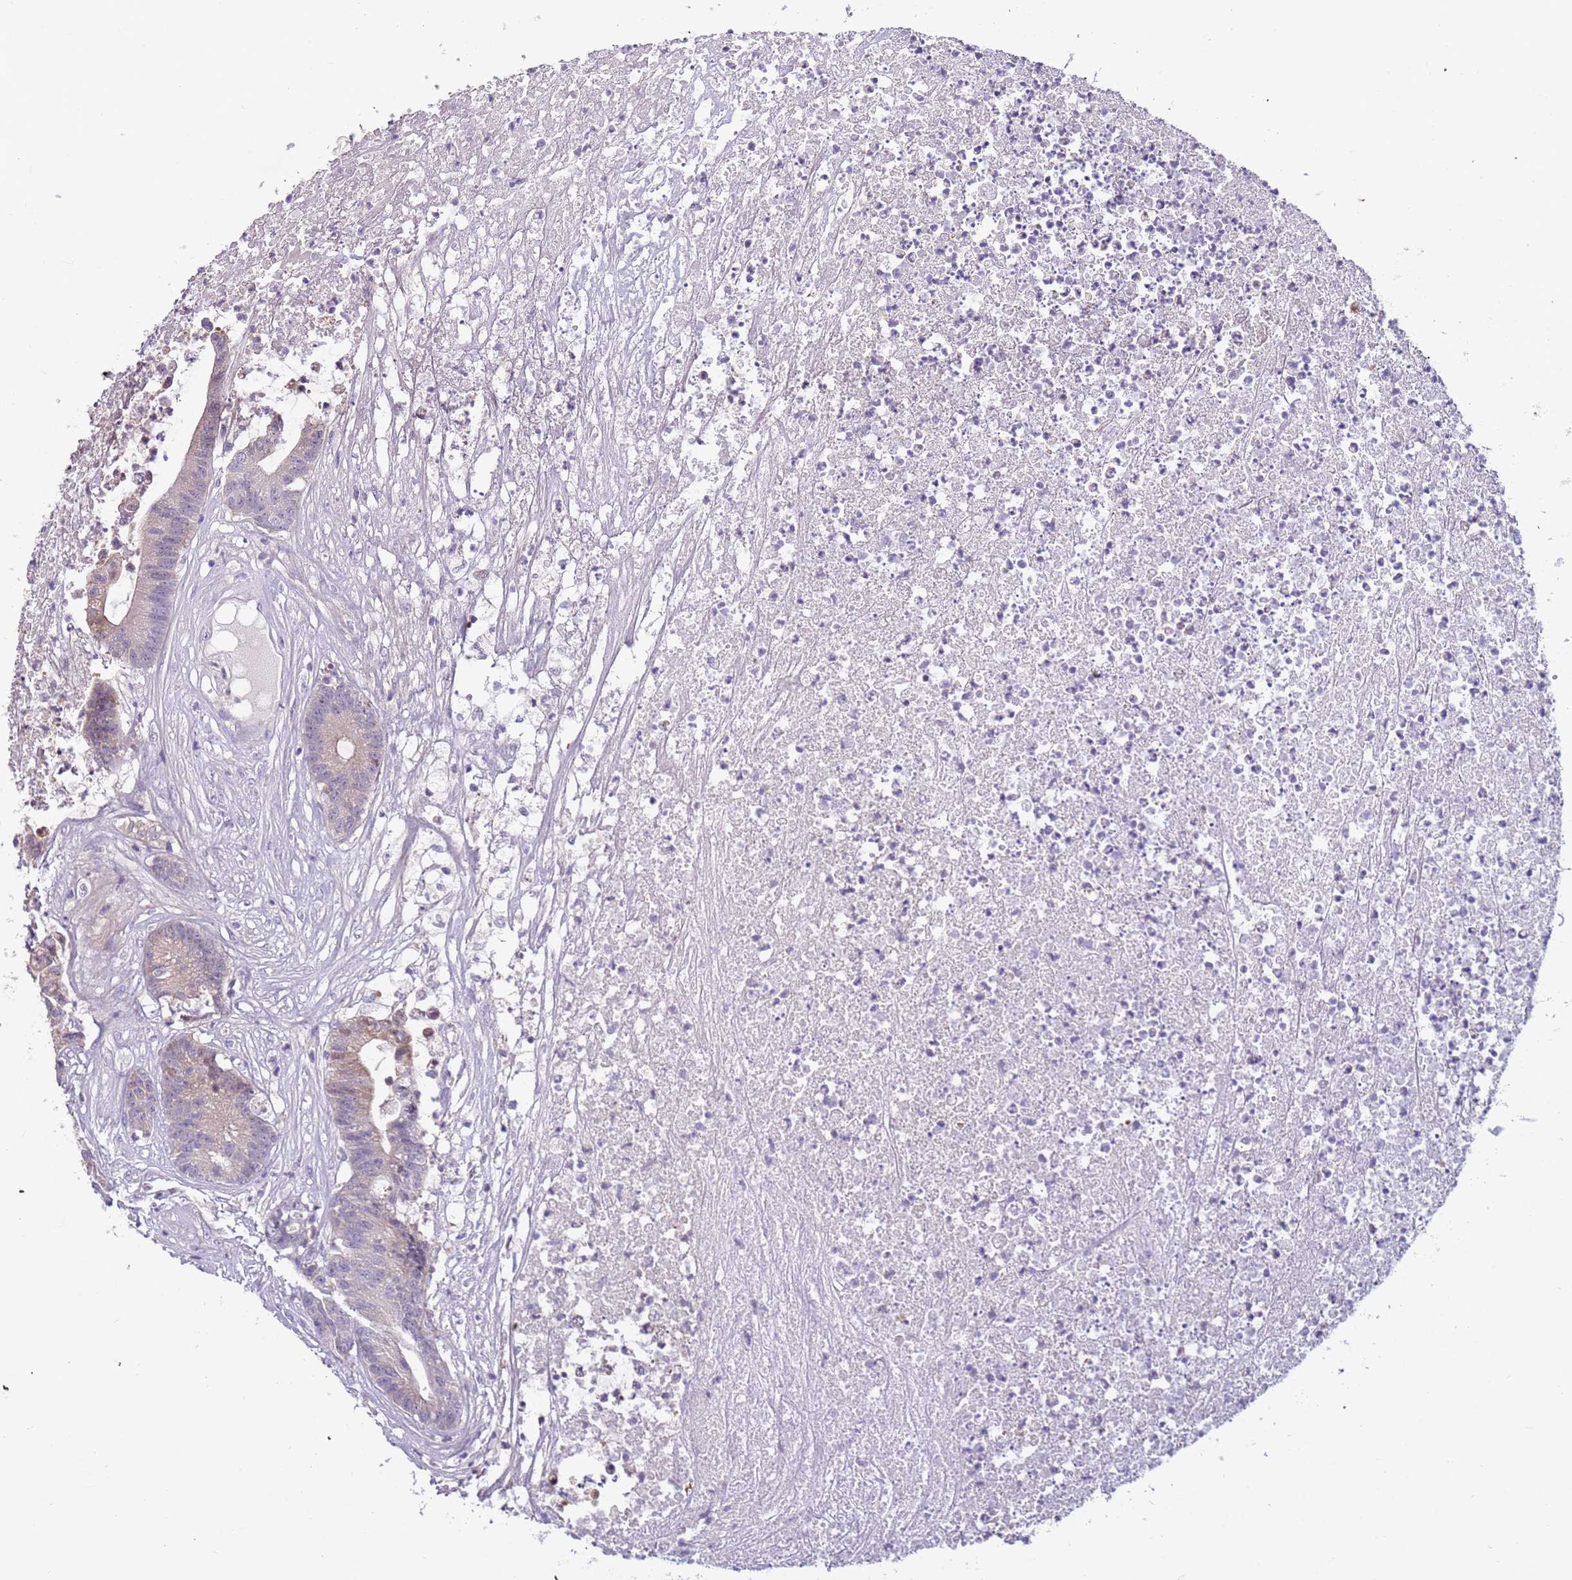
{"staining": {"intensity": "negative", "quantity": "none", "location": "none"}, "tissue": "colorectal cancer", "cell_type": "Tumor cells", "image_type": "cancer", "snomed": [{"axis": "morphology", "description": "Adenocarcinoma, NOS"}, {"axis": "topography", "description": "Colon"}], "caption": "An IHC micrograph of colorectal cancer is shown. There is no staining in tumor cells of colorectal cancer.", "gene": "ARHGAP5", "patient": {"sex": "female", "age": 84}}